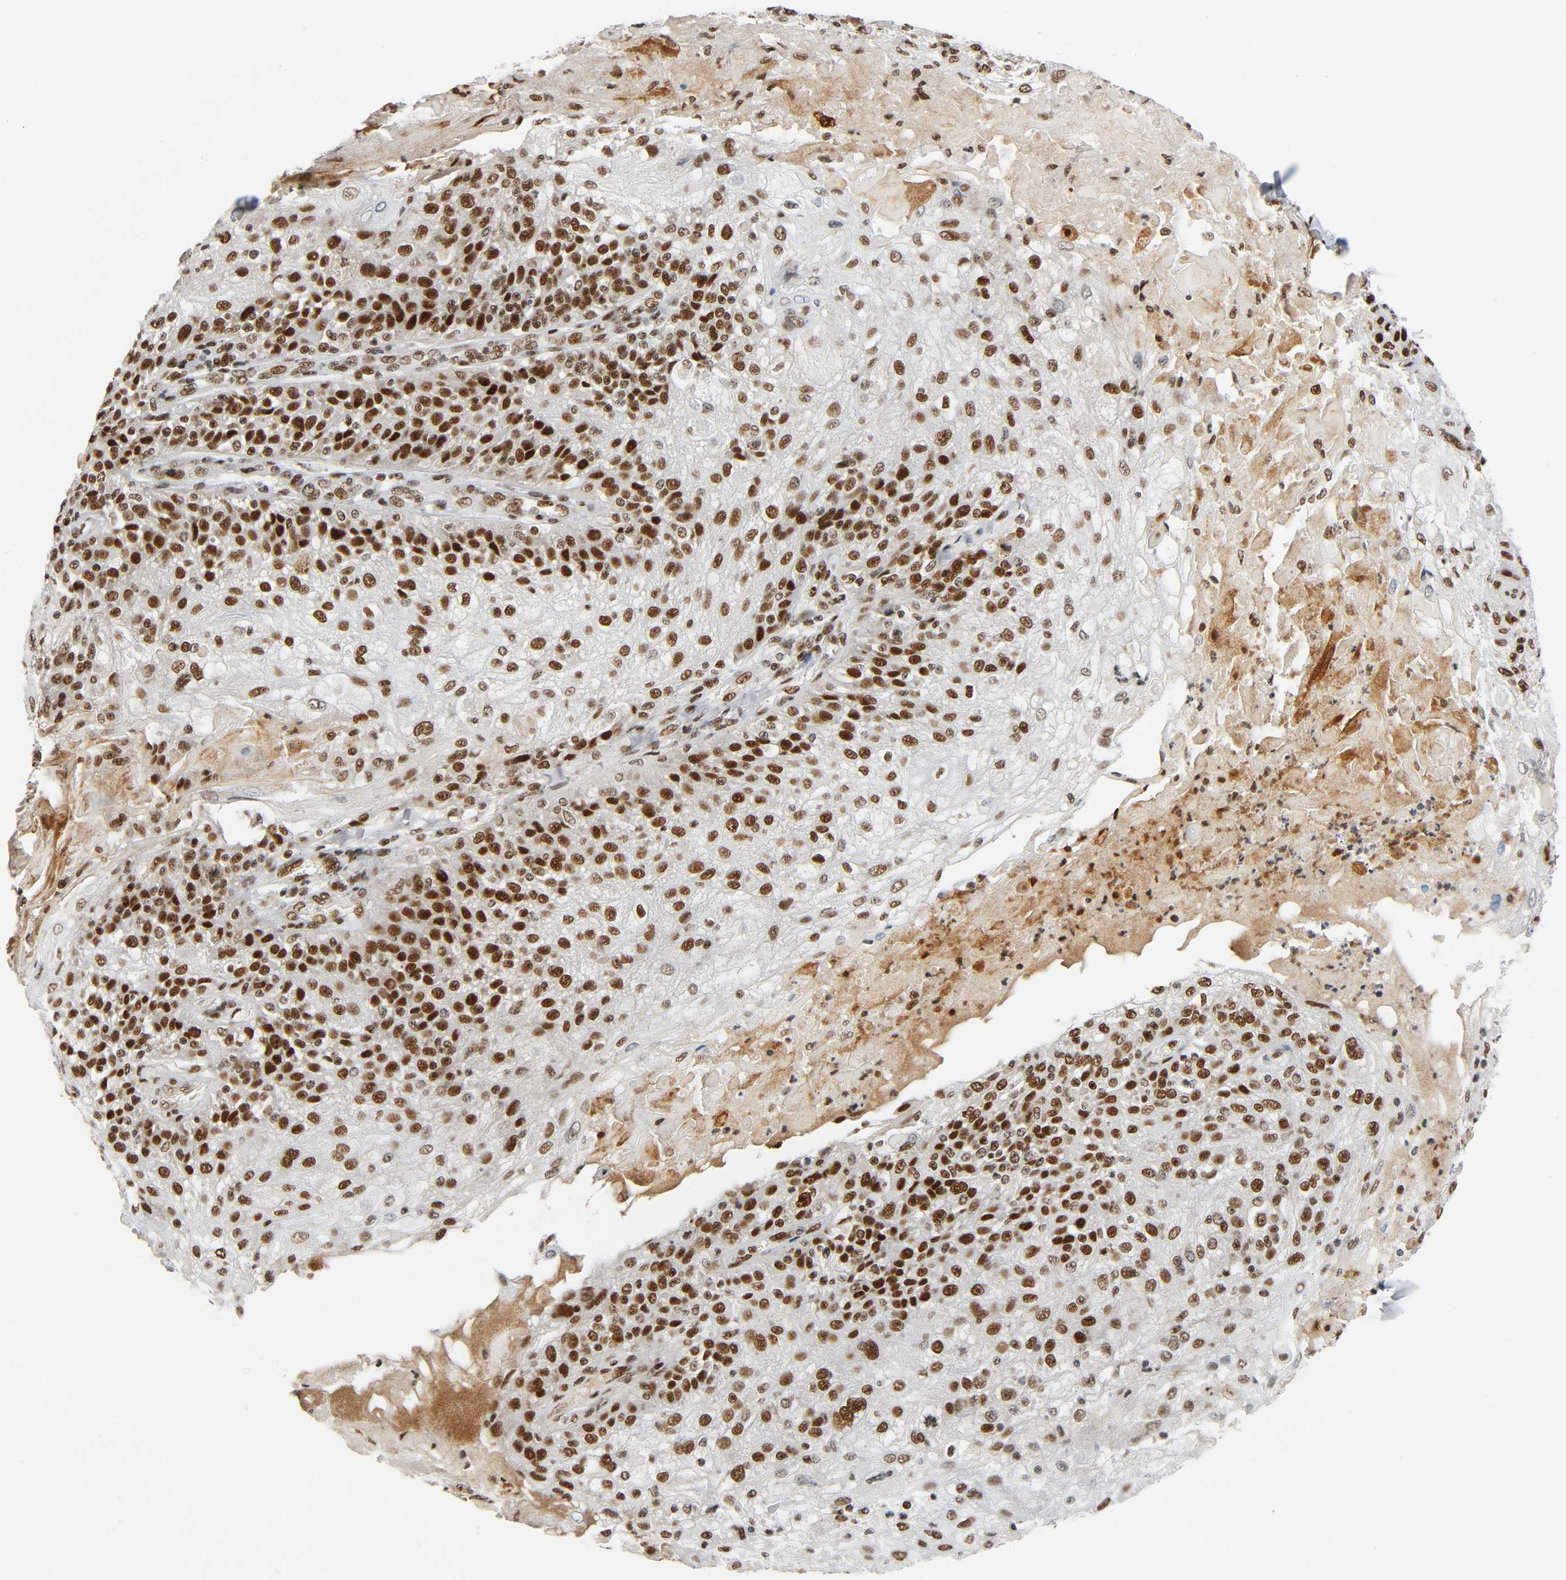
{"staining": {"intensity": "strong", "quantity": ">75%", "location": "nuclear"}, "tissue": "skin cancer", "cell_type": "Tumor cells", "image_type": "cancer", "snomed": [{"axis": "morphology", "description": "Normal tissue, NOS"}, {"axis": "morphology", "description": "Squamous cell carcinoma, NOS"}, {"axis": "topography", "description": "Skin"}], "caption": "The photomicrograph reveals staining of skin squamous cell carcinoma, revealing strong nuclear protein expression (brown color) within tumor cells. The protein is shown in brown color, while the nuclei are stained blue.", "gene": "CDK9", "patient": {"sex": "female", "age": 83}}